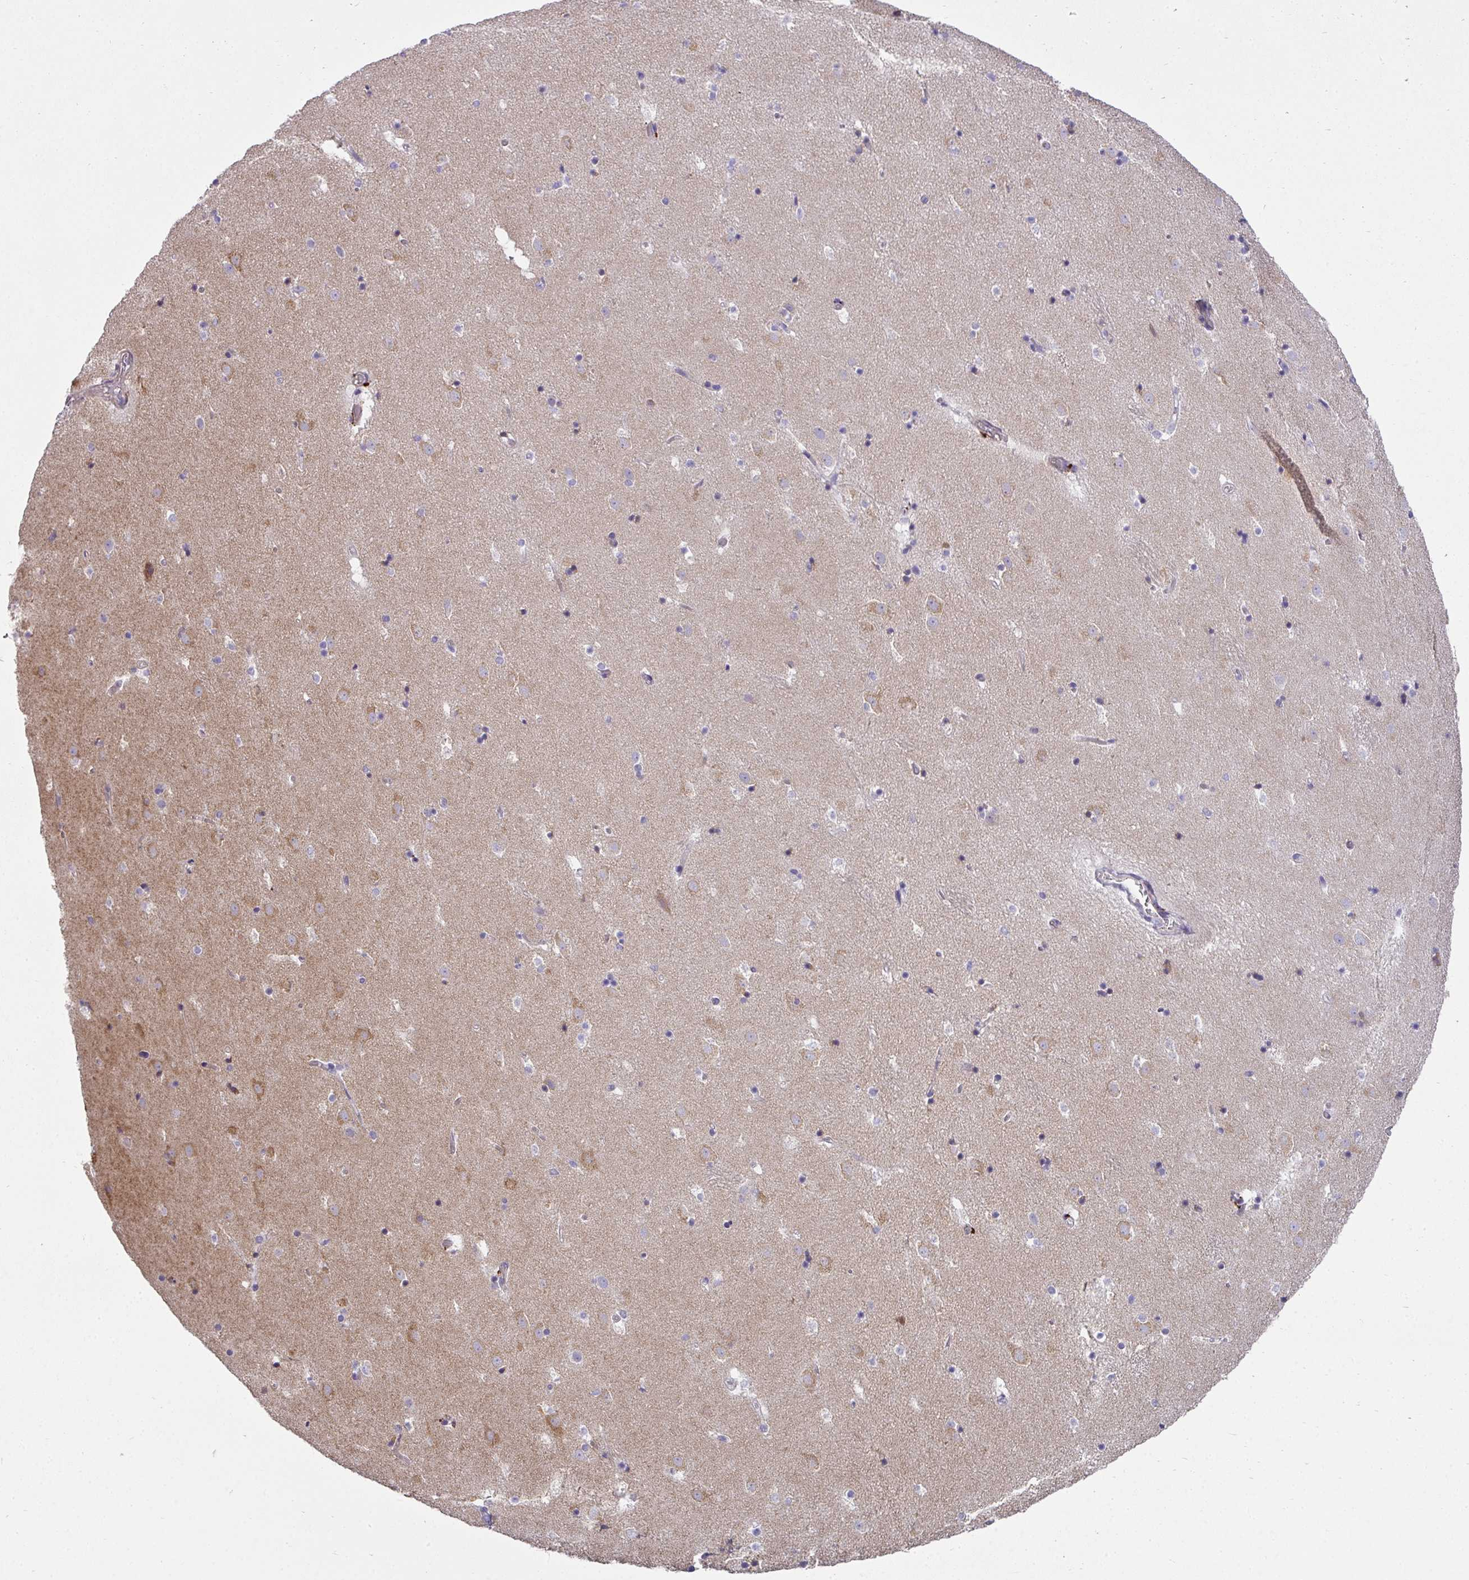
{"staining": {"intensity": "weak", "quantity": "<25%", "location": "cytoplasmic/membranous"}, "tissue": "caudate", "cell_type": "Glial cells", "image_type": "normal", "snomed": [{"axis": "morphology", "description": "Normal tissue, NOS"}, {"axis": "topography", "description": "Lateral ventricle wall"}], "caption": "IHC histopathology image of unremarkable caudate: caudate stained with DAB (3,3'-diaminobenzidine) exhibits no significant protein expression in glial cells.", "gene": "AK5", "patient": {"sex": "male", "age": 37}}